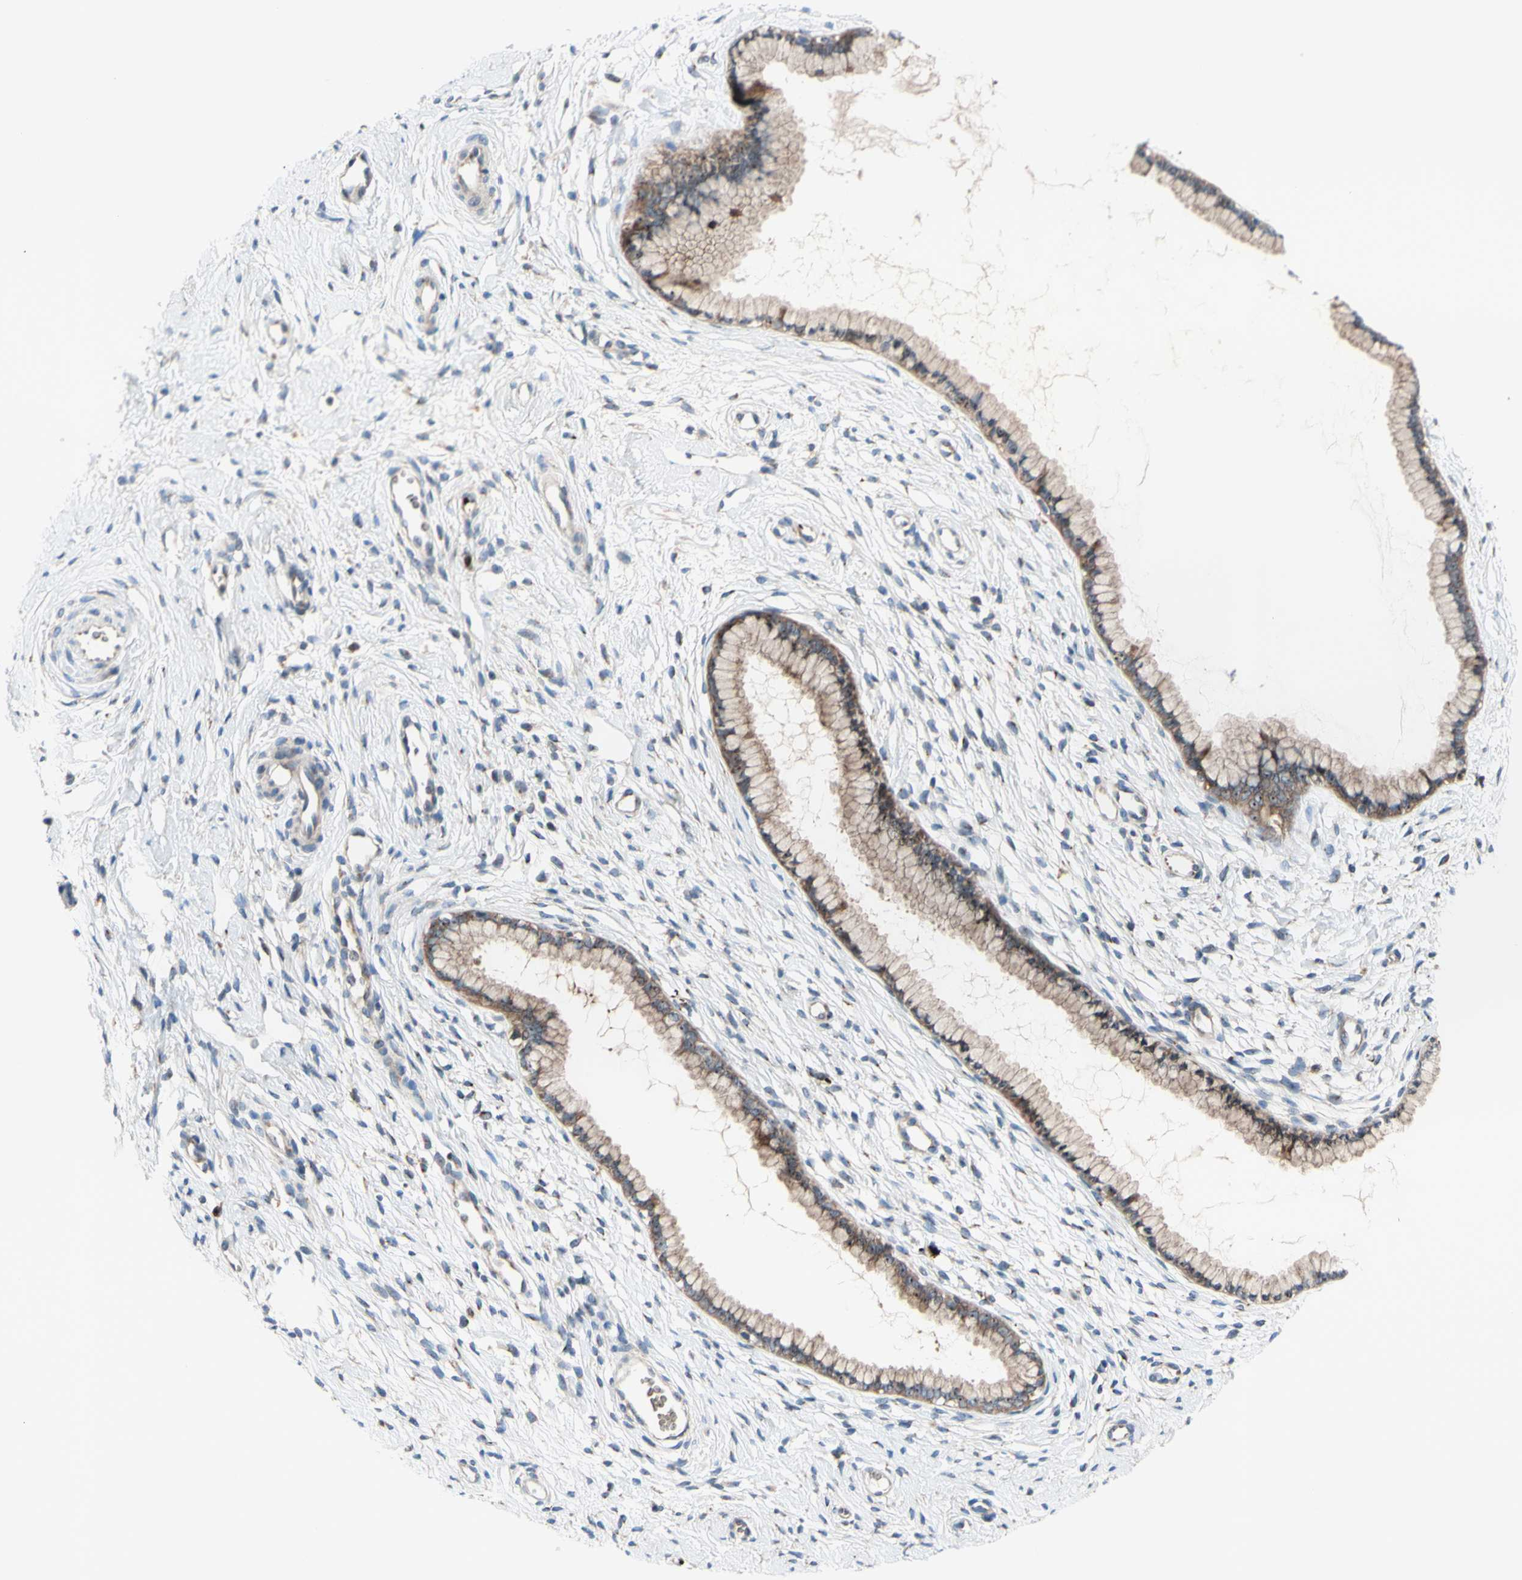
{"staining": {"intensity": "moderate", "quantity": "25%-75%", "location": "cytoplasmic/membranous,nuclear"}, "tissue": "cervix", "cell_type": "Glandular cells", "image_type": "normal", "snomed": [{"axis": "morphology", "description": "Normal tissue, NOS"}, {"axis": "topography", "description": "Cervix"}], "caption": "This histopathology image shows benign cervix stained with immunohistochemistry (IHC) to label a protein in brown. The cytoplasmic/membranous,nuclear of glandular cells show moderate positivity for the protein. Nuclei are counter-stained blue.", "gene": "USP9X", "patient": {"sex": "female", "age": 65}}